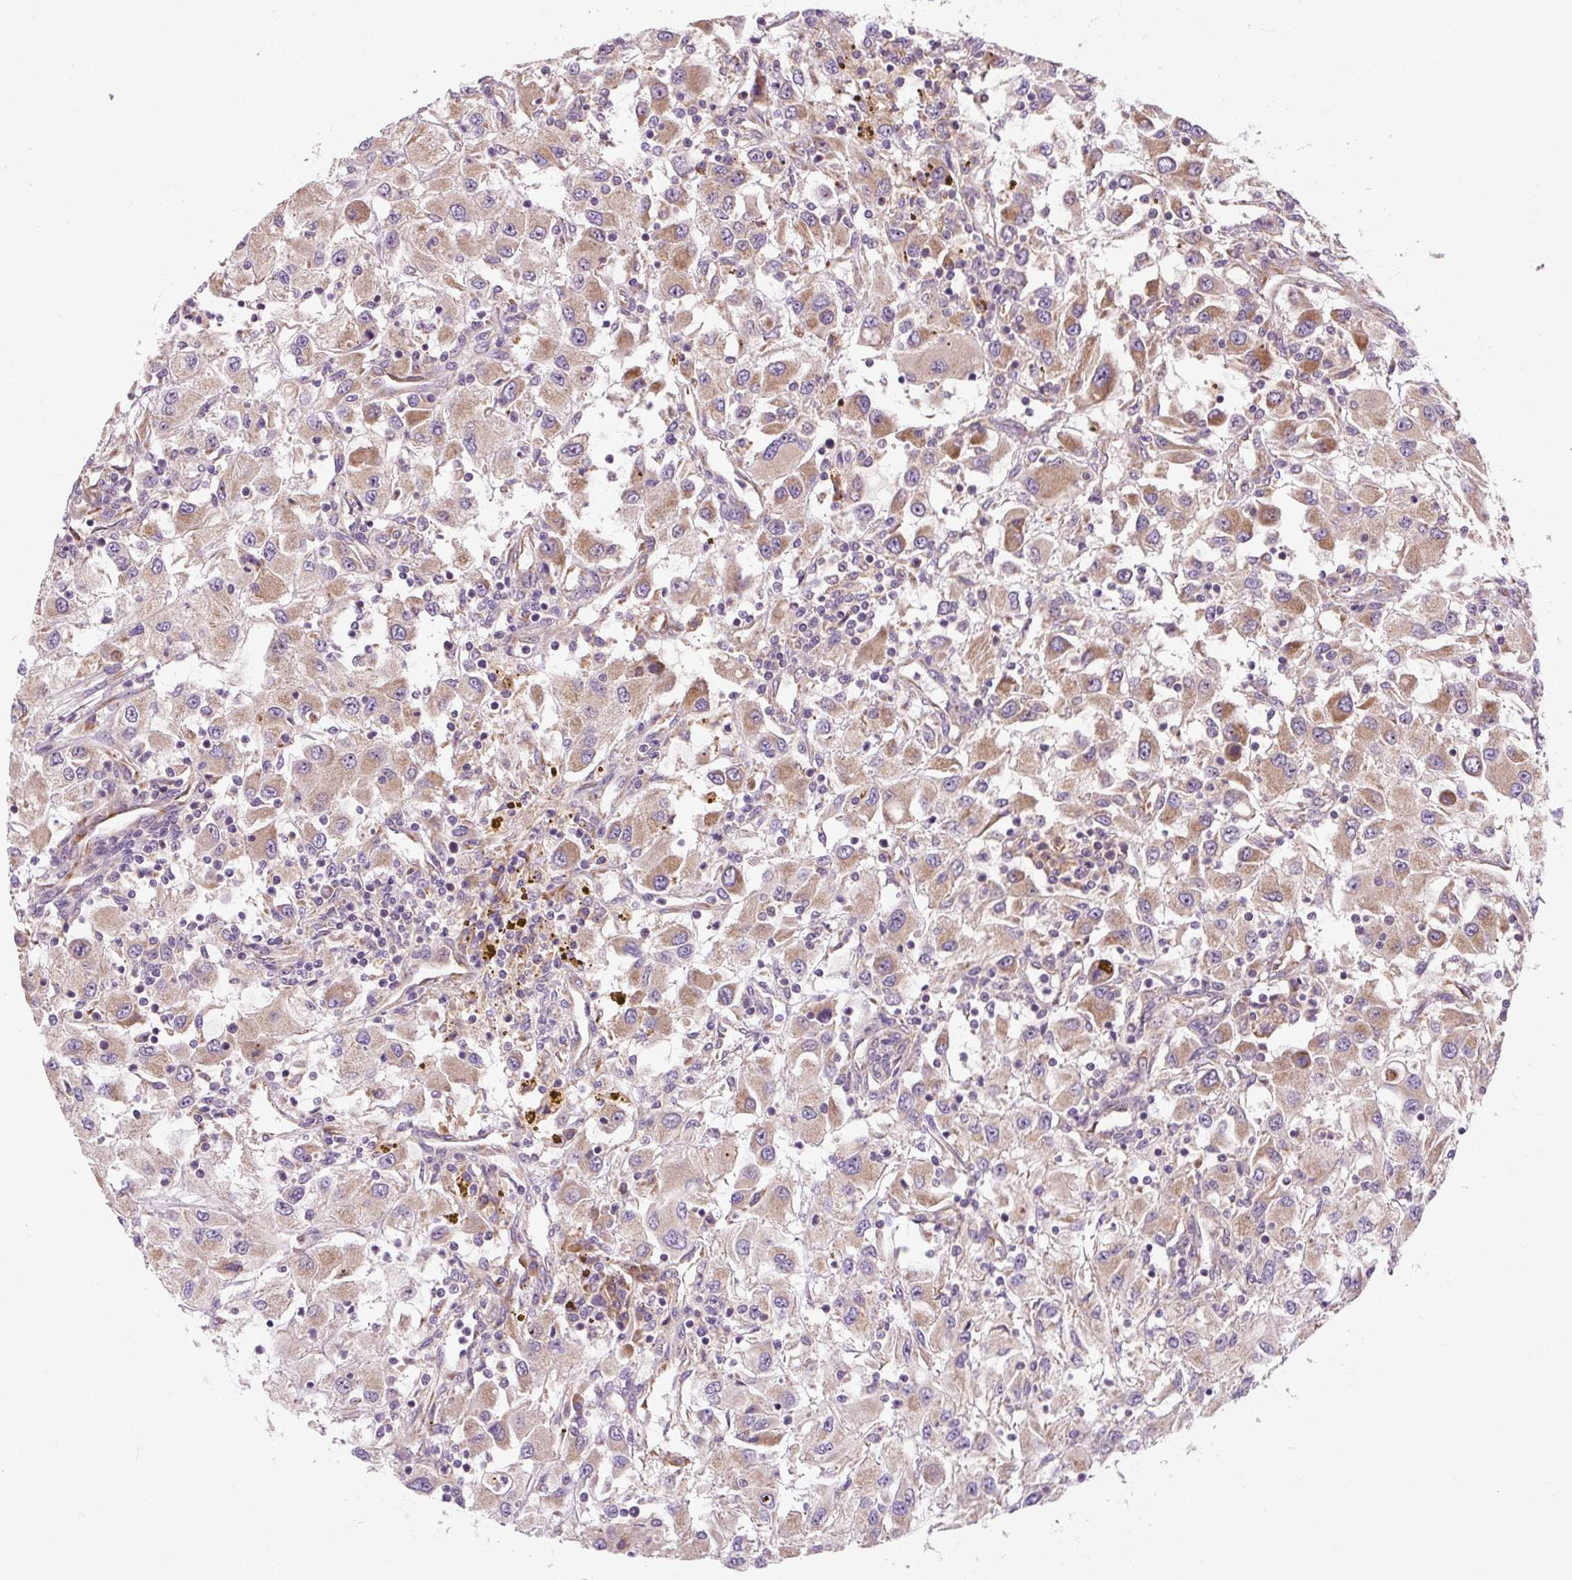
{"staining": {"intensity": "moderate", "quantity": "25%-75%", "location": "cytoplasmic/membranous"}, "tissue": "renal cancer", "cell_type": "Tumor cells", "image_type": "cancer", "snomed": [{"axis": "morphology", "description": "Adenocarcinoma, NOS"}, {"axis": "topography", "description": "Kidney"}], "caption": "Immunohistochemical staining of human renal cancer (adenocarcinoma) shows medium levels of moderate cytoplasmic/membranous positivity in approximately 25%-75% of tumor cells. The staining is performed using DAB (3,3'-diaminobenzidine) brown chromogen to label protein expression. The nuclei are counter-stained blue using hematoxylin.", "gene": "PRSS48", "patient": {"sex": "female", "age": 67}}